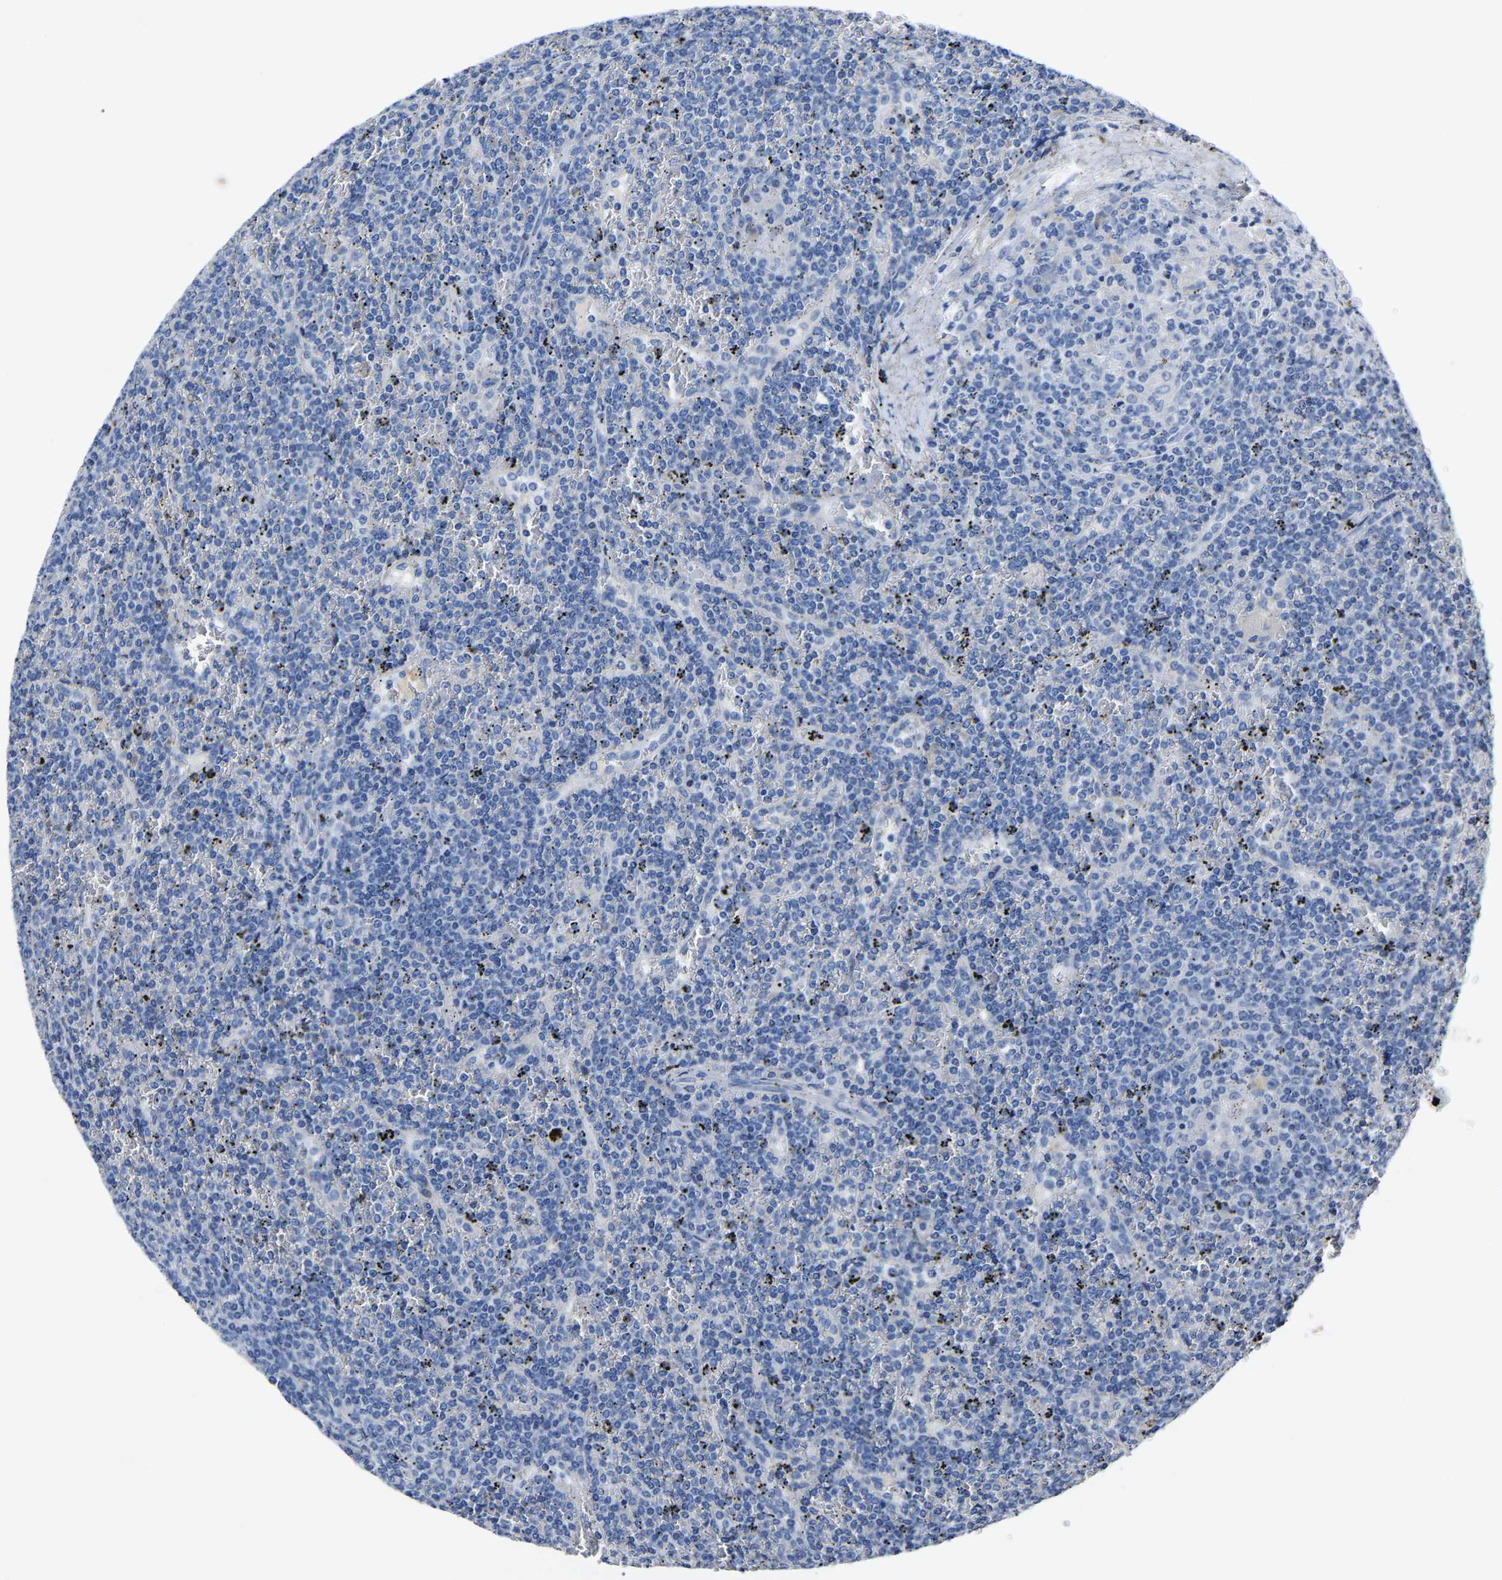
{"staining": {"intensity": "negative", "quantity": "none", "location": "none"}, "tissue": "lymphoma", "cell_type": "Tumor cells", "image_type": "cancer", "snomed": [{"axis": "morphology", "description": "Malignant lymphoma, non-Hodgkin's type, Low grade"}, {"axis": "topography", "description": "Spleen"}], "caption": "This is a image of immunohistochemistry (IHC) staining of malignant lymphoma, non-Hodgkin's type (low-grade), which shows no staining in tumor cells. (IHC, brightfield microscopy, high magnification).", "gene": "MOV10L1", "patient": {"sex": "female", "age": 19}}